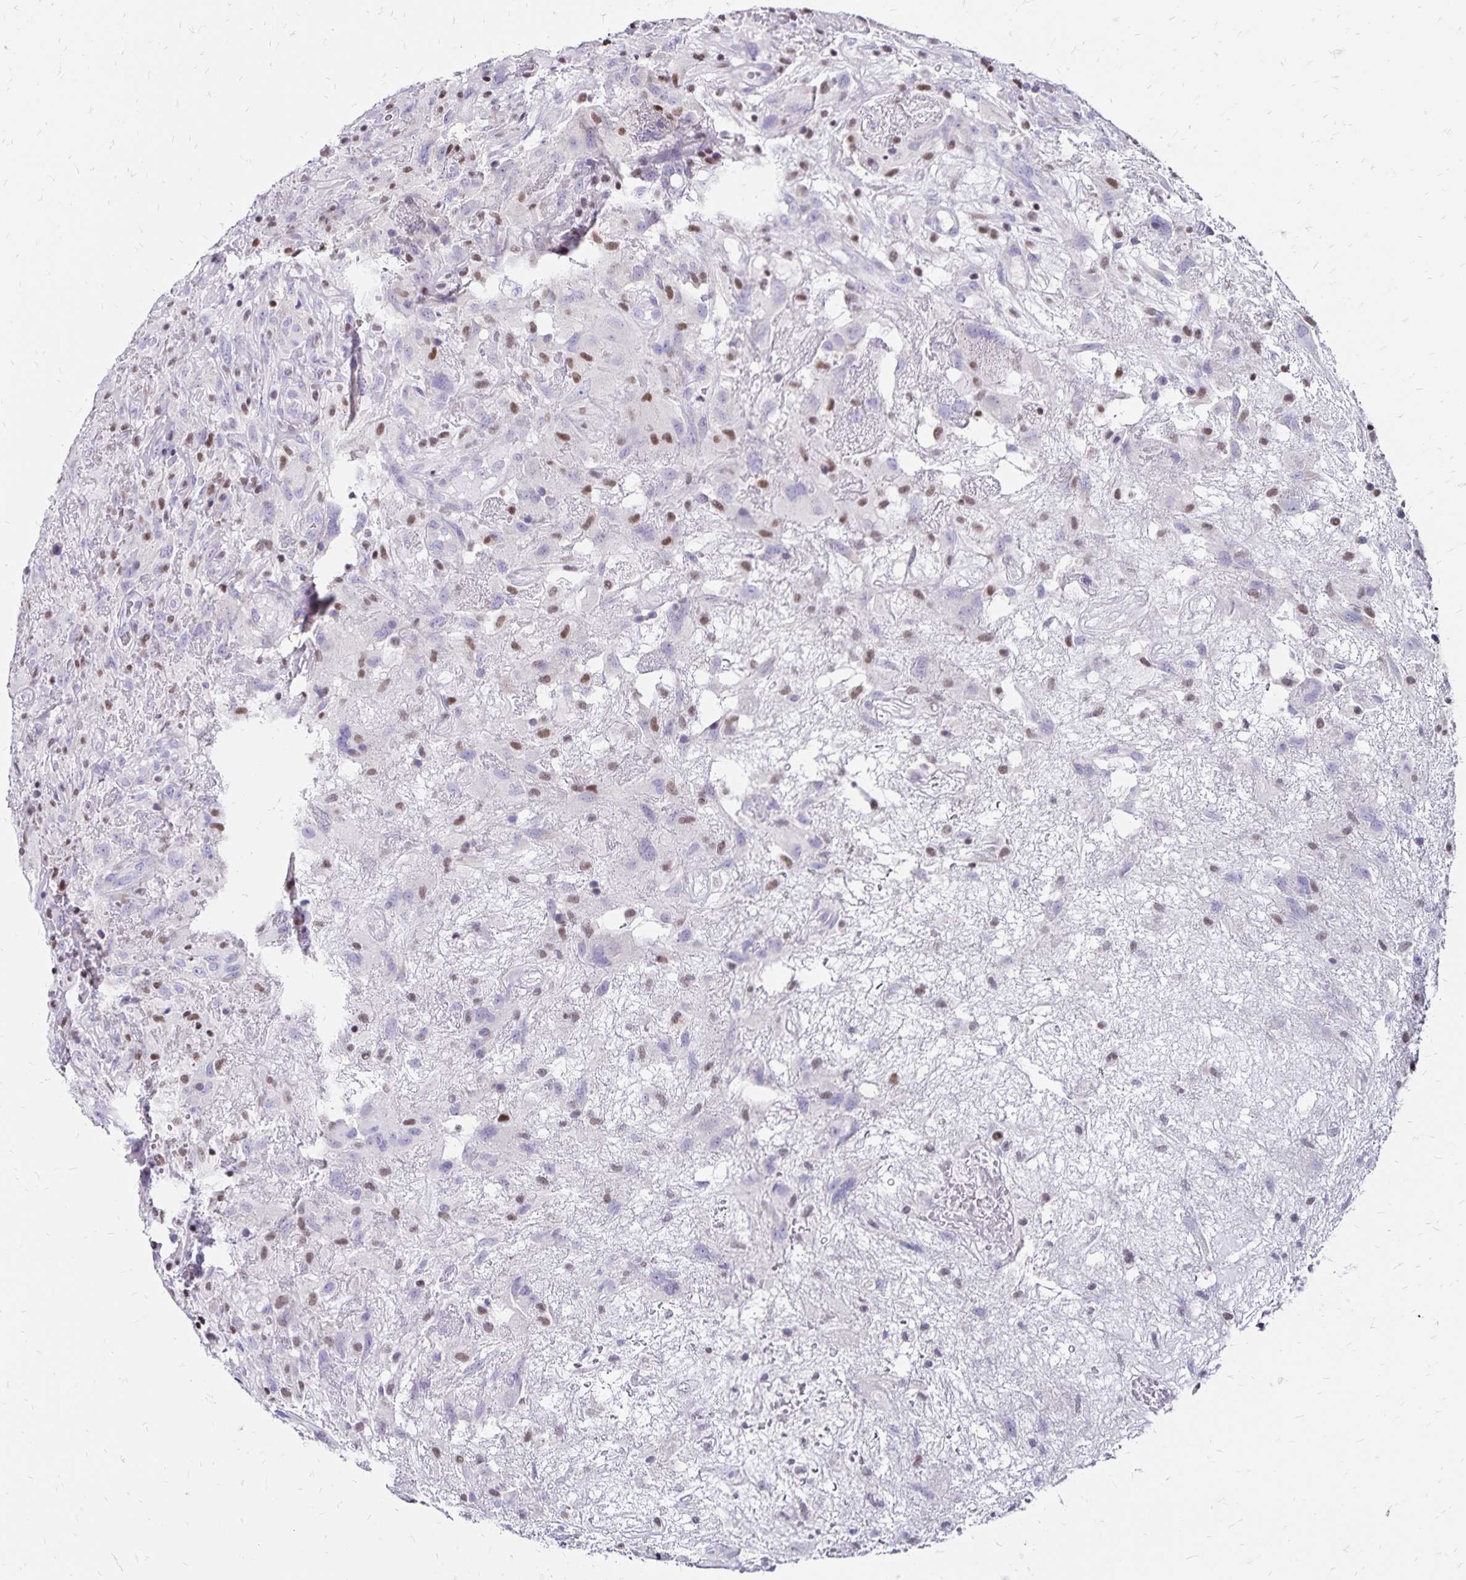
{"staining": {"intensity": "negative", "quantity": "none", "location": "none"}, "tissue": "glioma", "cell_type": "Tumor cells", "image_type": "cancer", "snomed": [{"axis": "morphology", "description": "Glioma, malignant, High grade"}, {"axis": "topography", "description": "Brain"}], "caption": "Protein analysis of glioma displays no significant positivity in tumor cells.", "gene": "IKZF1", "patient": {"sex": "male", "age": 46}}